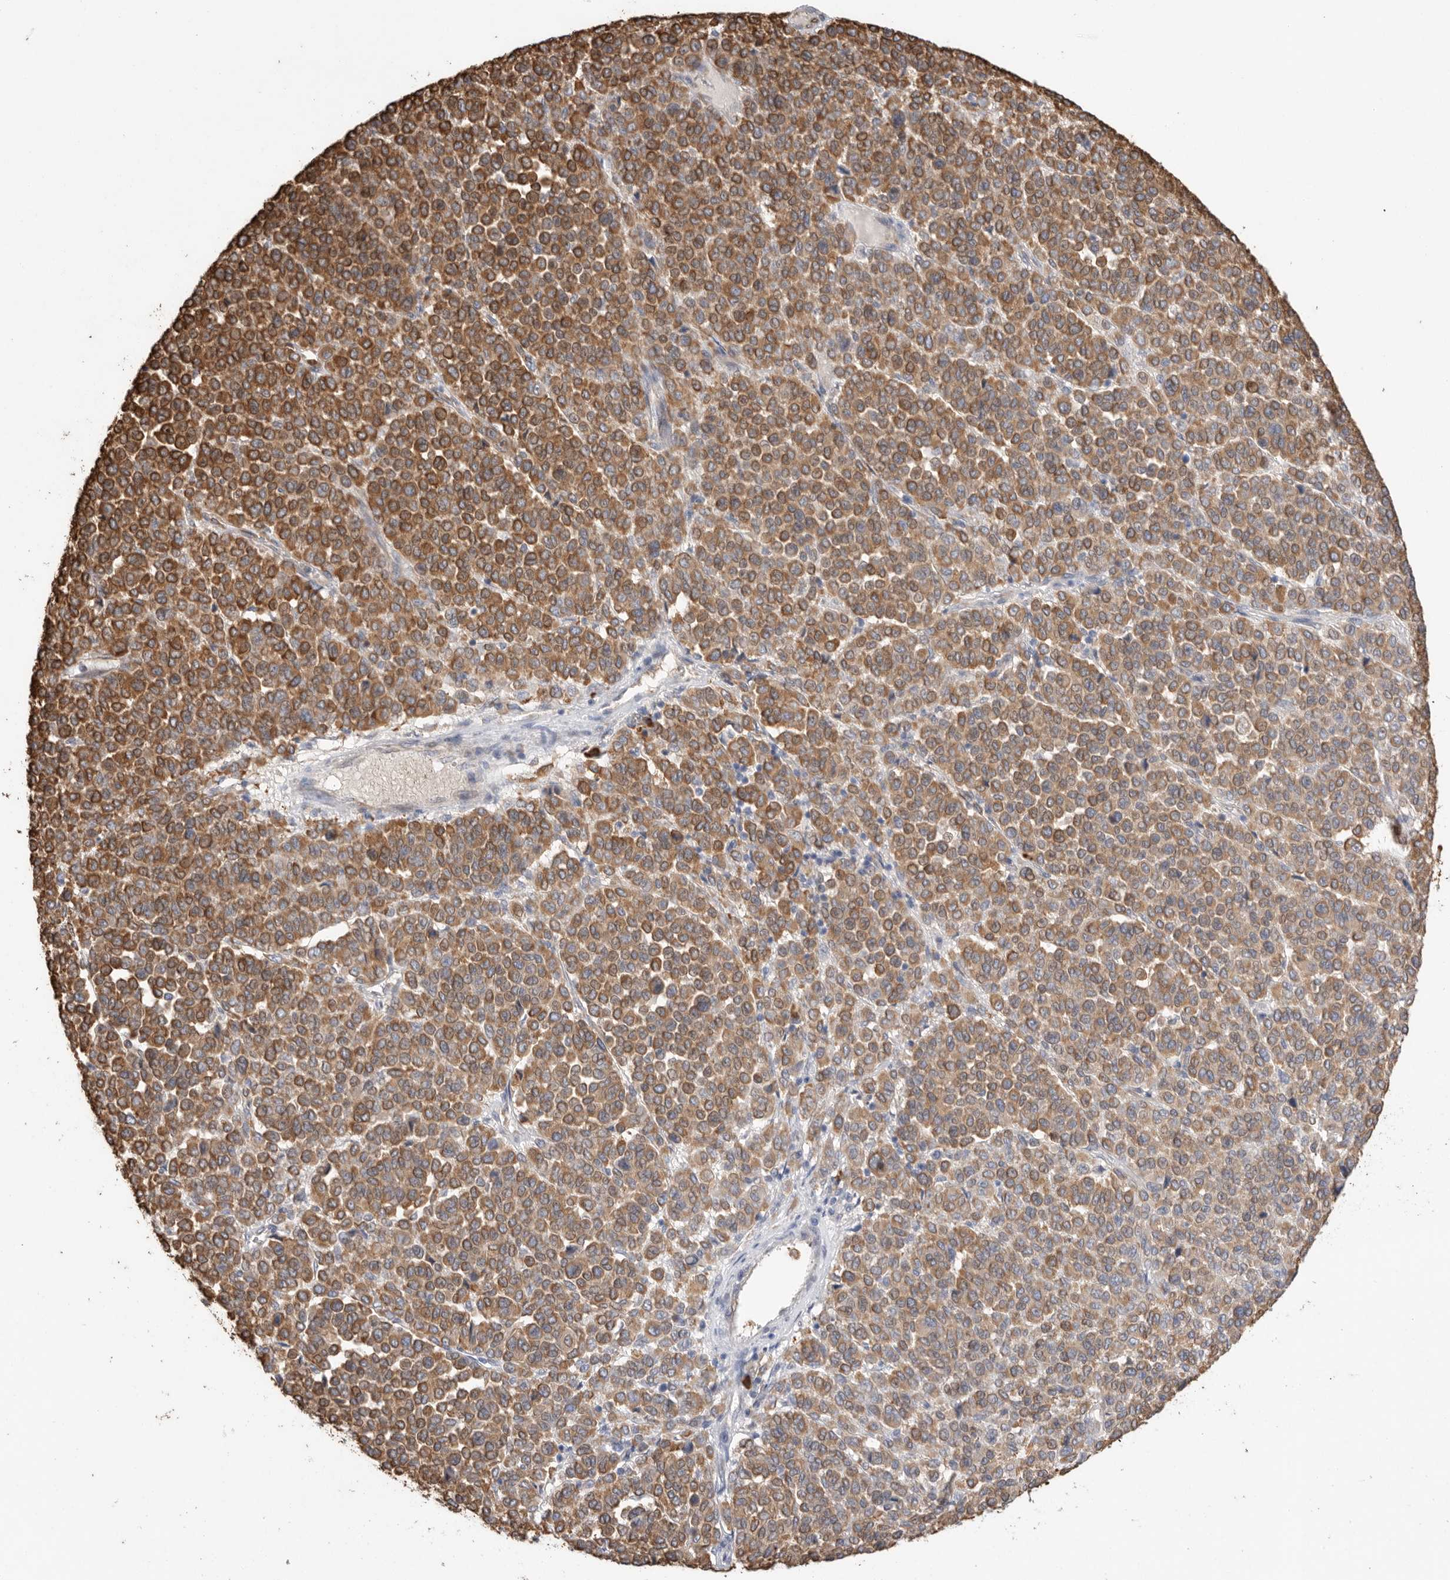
{"staining": {"intensity": "moderate", "quantity": ">75%", "location": "cytoplasmic/membranous"}, "tissue": "melanoma", "cell_type": "Tumor cells", "image_type": "cancer", "snomed": [{"axis": "morphology", "description": "Malignant melanoma, Metastatic site"}, {"axis": "topography", "description": "Pancreas"}], "caption": "Protein positivity by immunohistochemistry (IHC) demonstrates moderate cytoplasmic/membranous staining in about >75% of tumor cells in malignant melanoma (metastatic site).", "gene": "BLOC1S5", "patient": {"sex": "female", "age": 30}}